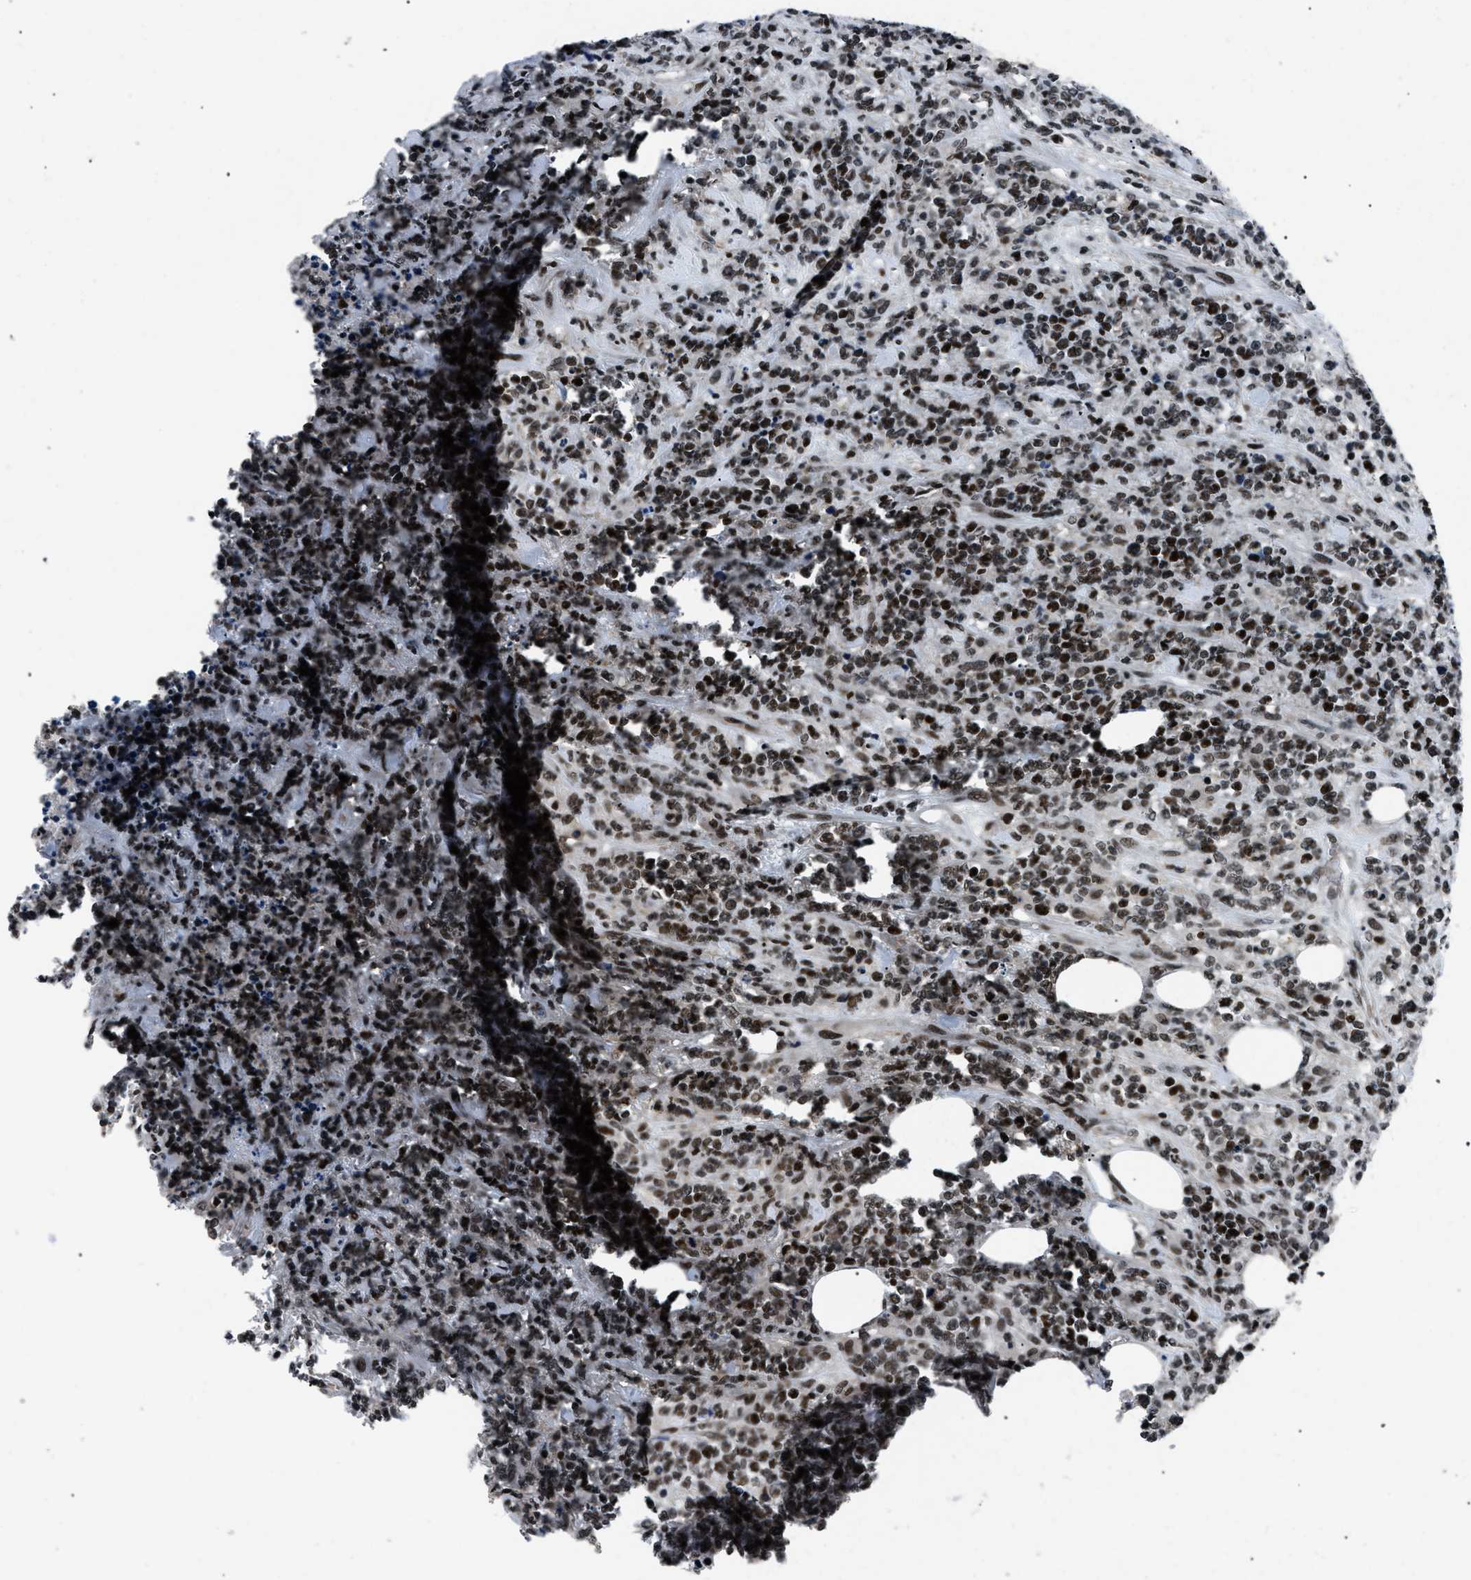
{"staining": {"intensity": "strong", "quantity": ">75%", "location": "nuclear"}, "tissue": "lymphoma", "cell_type": "Tumor cells", "image_type": "cancer", "snomed": [{"axis": "morphology", "description": "Malignant lymphoma, non-Hodgkin's type, High grade"}, {"axis": "topography", "description": "Soft tissue"}], "caption": "The micrograph shows a brown stain indicating the presence of a protein in the nuclear of tumor cells in high-grade malignant lymphoma, non-Hodgkin's type.", "gene": "SMARCB1", "patient": {"sex": "male", "age": 18}}